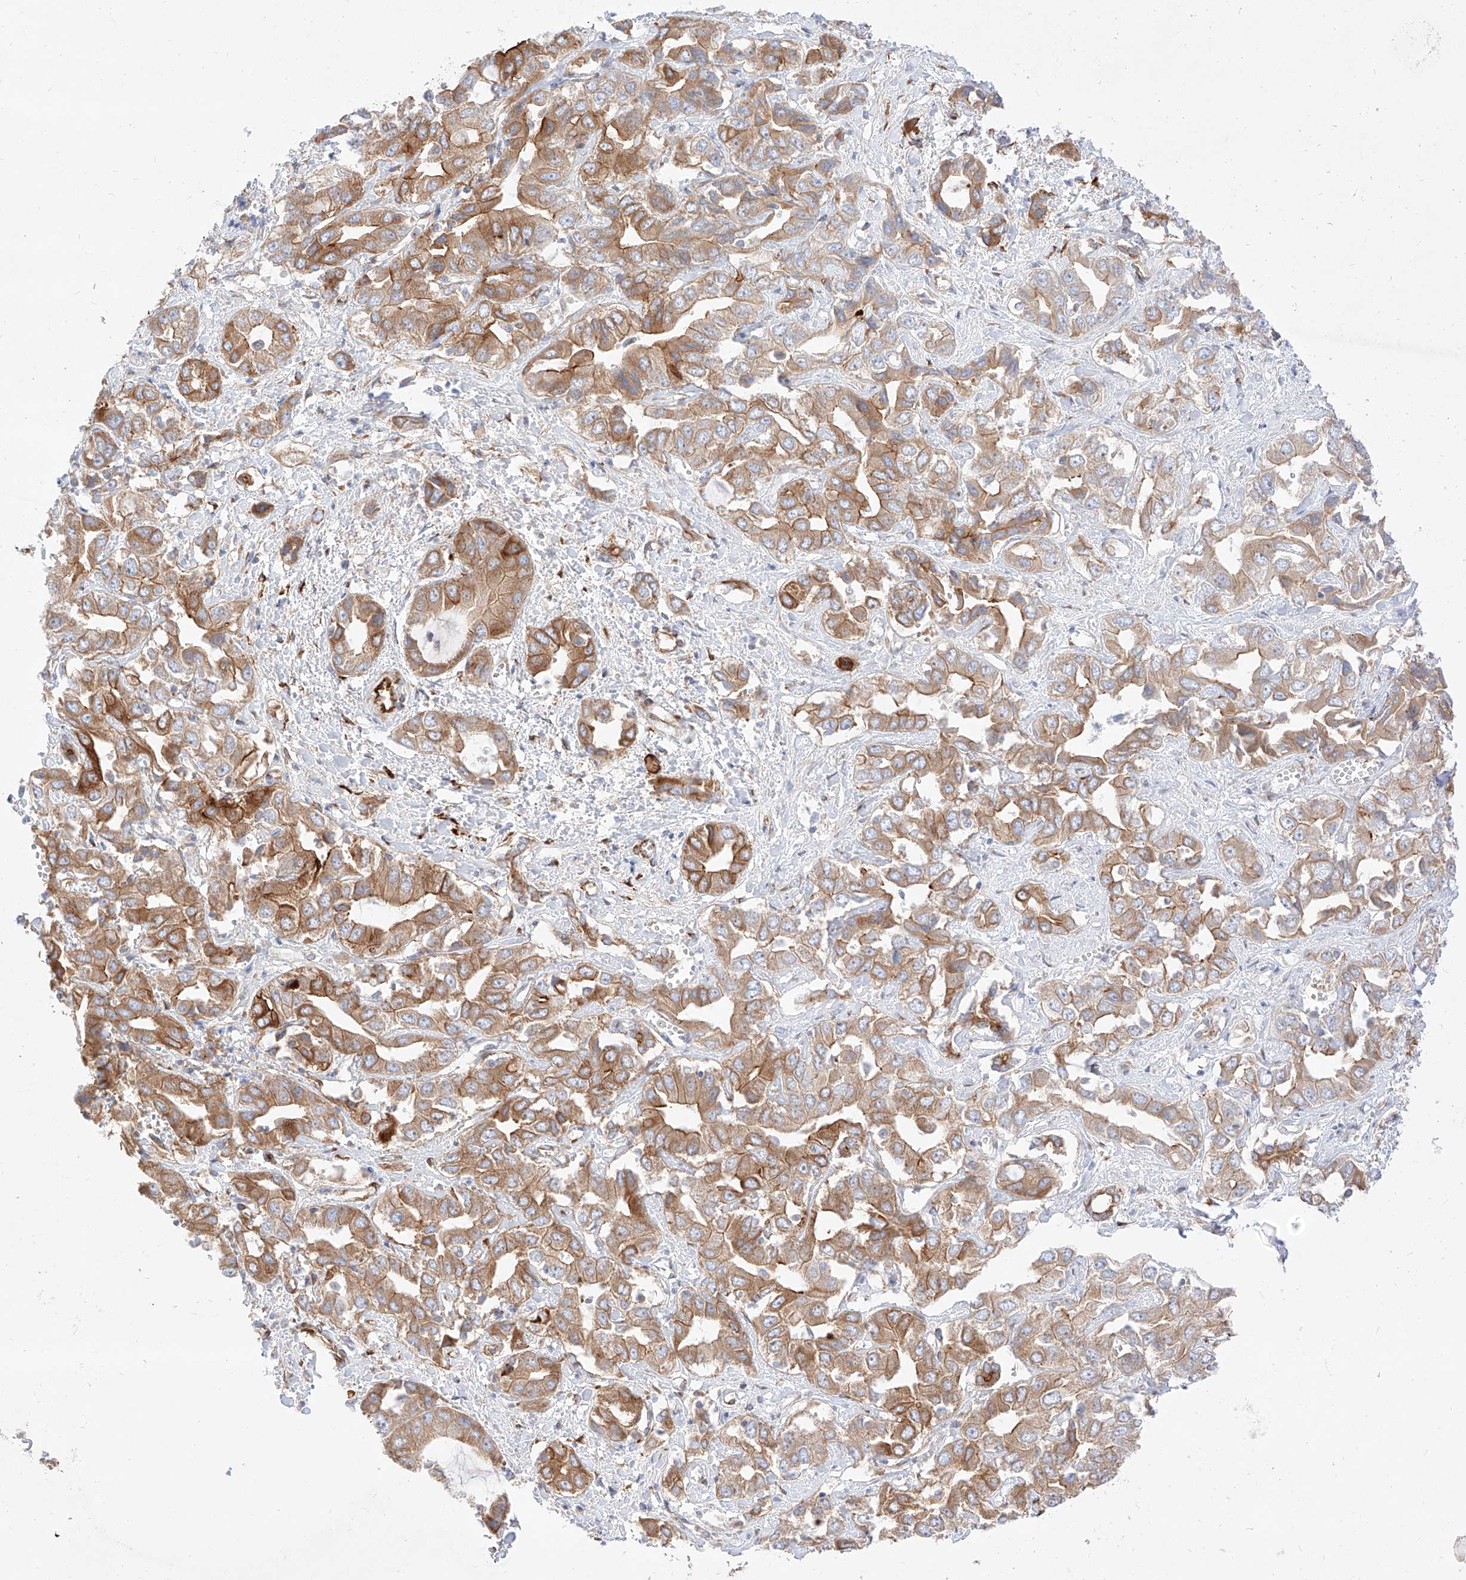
{"staining": {"intensity": "moderate", "quantity": ">75%", "location": "cytoplasmic/membranous"}, "tissue": "liver cancer", "cell_type": "Tumor cells", "image_type": "cancer", "snomed": [{"axis": "morphology", "description": "Cholangiocarcinoma"}, {"axis": "topography", "description": "Liver"}], "caption": "The histopathology image displays immunohistochemical staining of cholangiocarcinoma (liver). There is moderate cytoplasmic/membranous expression is present in approximately >75% of tumor cells. Immunohistochemistry (ihc) stains the protein of interest in brown and the nuclei are stained blue.", "gene": "CSGALNACT2", "patient": {"sex": "female", "age": 52}}